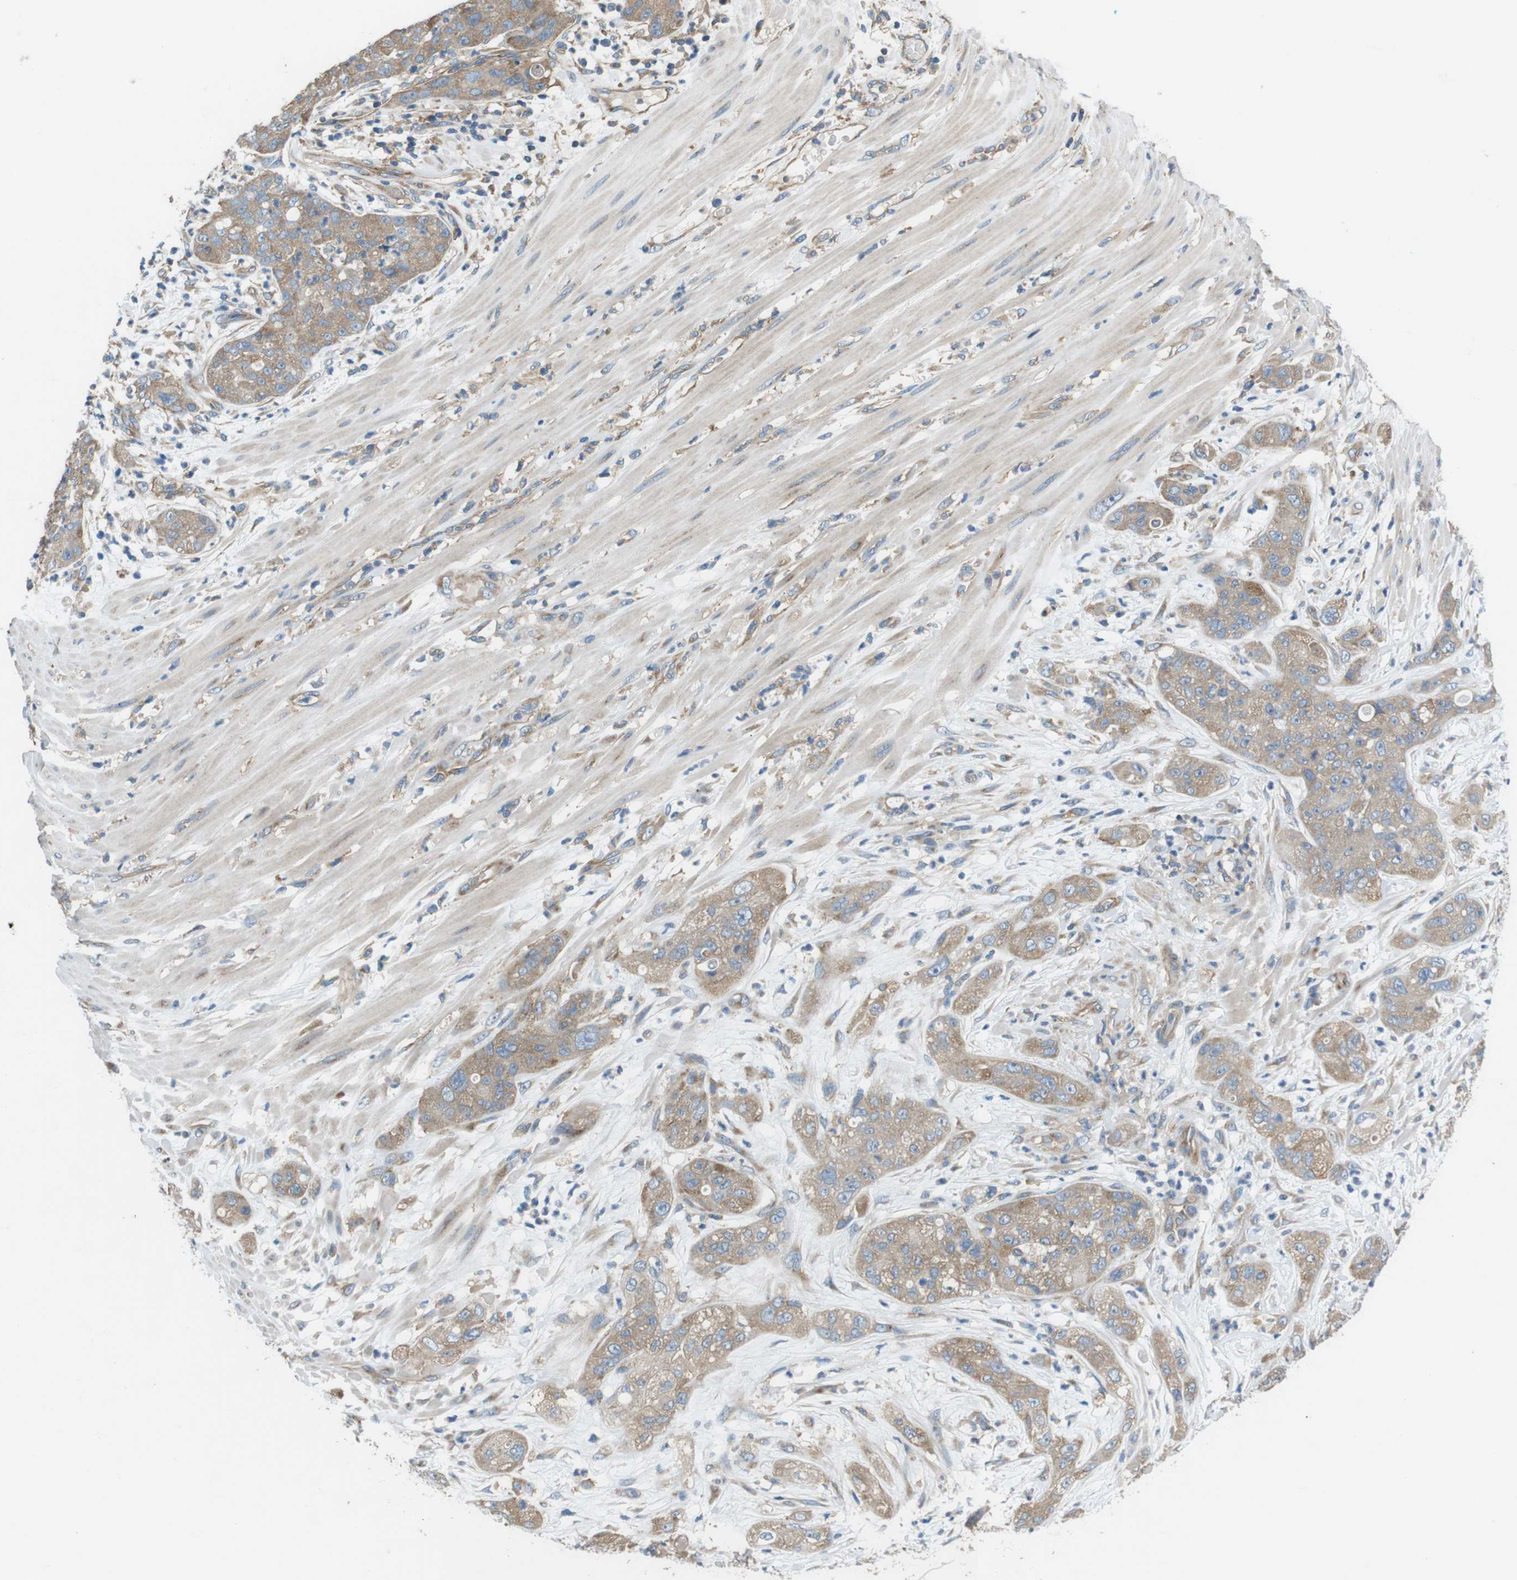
{"staining": {"intensity": "weak", "quantity": ">75%", "location": "cytoplasmic/membranous"}, "tissue": "pancreatic cancer", "cell_type": "Tumor cells", "image_type": "cancer", "snomed": [{"axis": "morphology", "description": "Adenocarcinoma, NOS"}, {"axis": "topography", "description": "Pancreas"}], "caption": "Human pancreatic adenocarcinoma stained with a brown dye displays weak cytoplasmic/membranous positive staining in approximately >75% of tumor cells.", "gene": "DENND4C", "patient": {"sex": "female", "age": 78}}